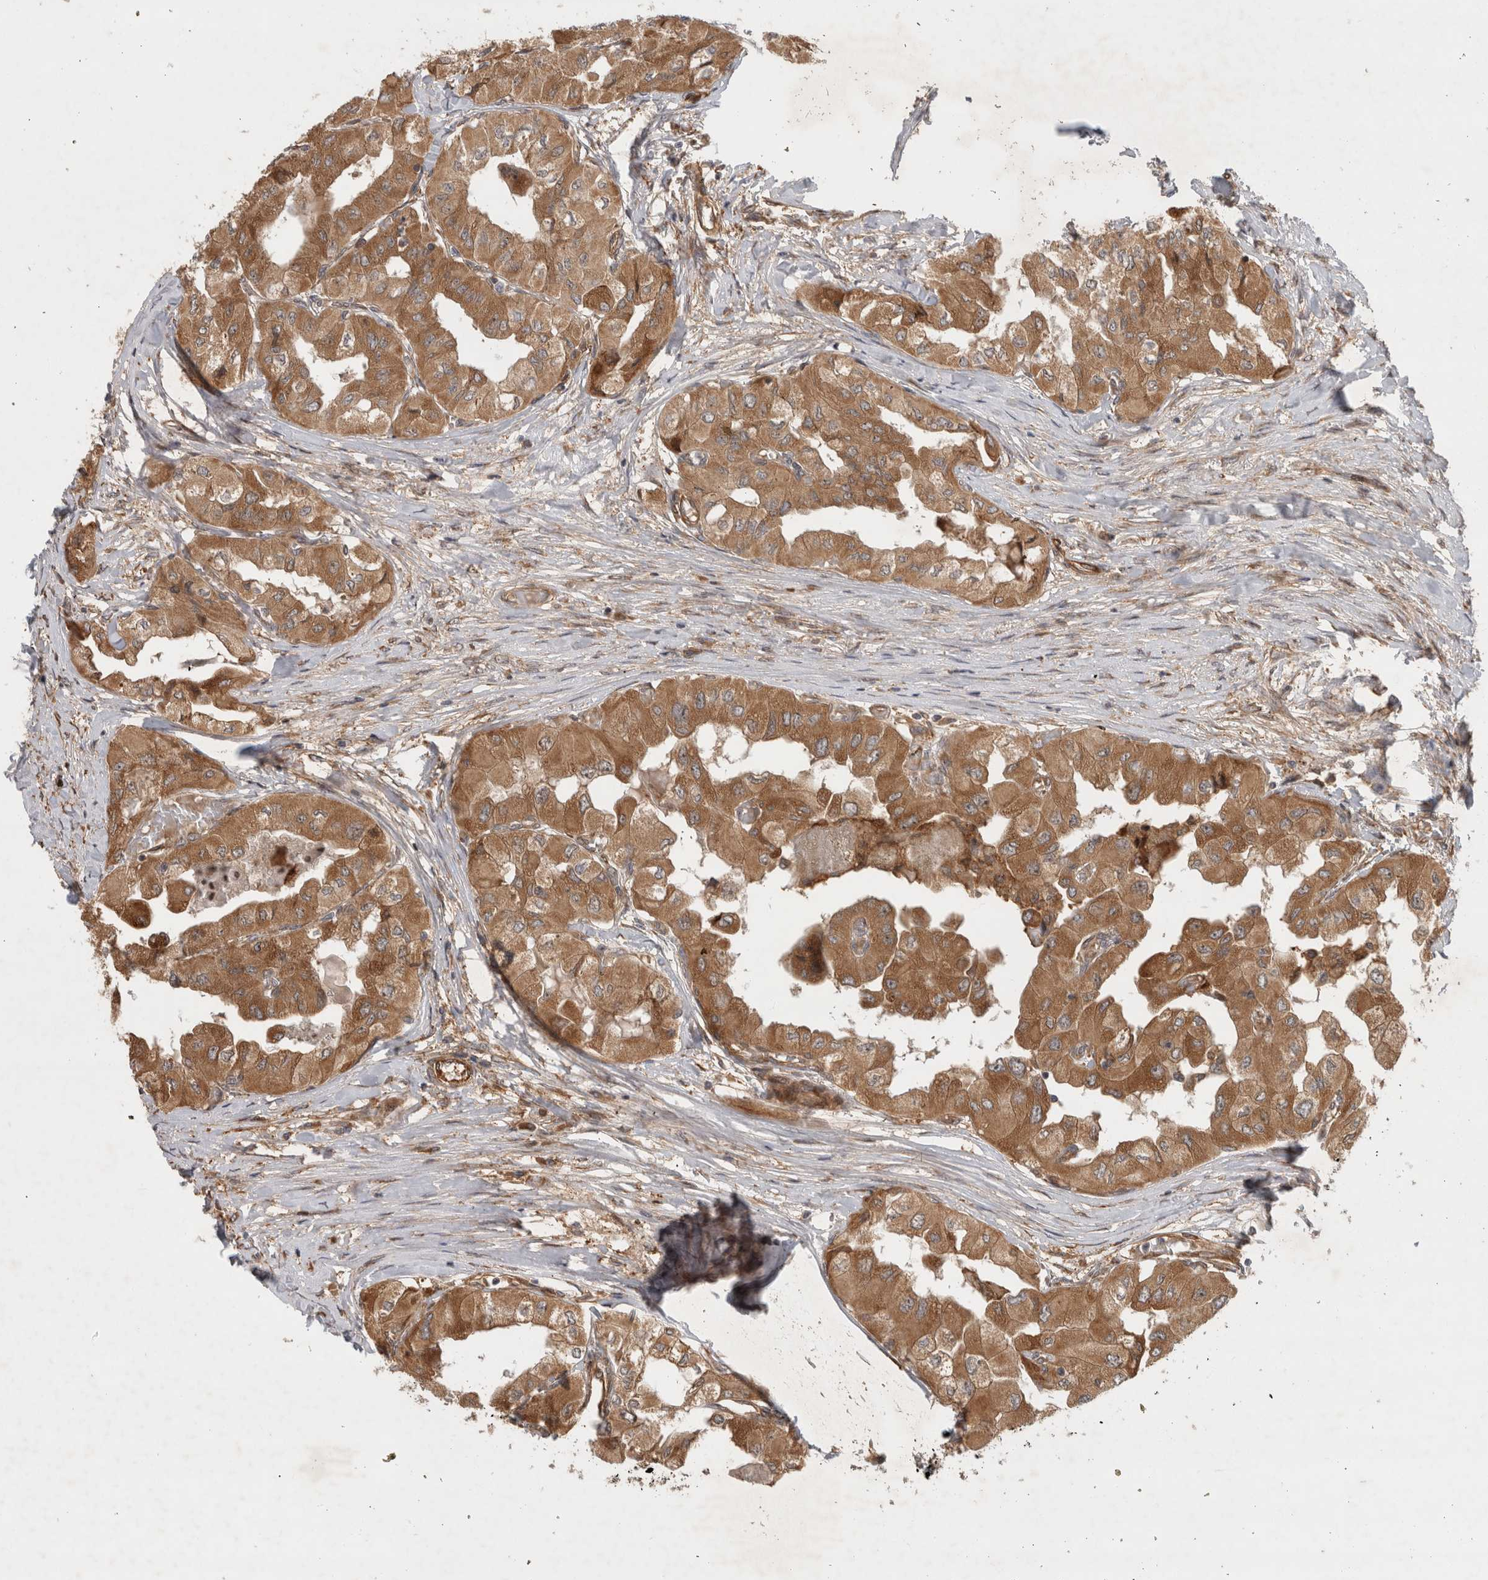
{"staining": {"intensity": "moderate", "quantity": ">75%", "location": "cytoplasmic/membranous"}, "tissue": "thyroid cancer", "cell_type": "Tumor cells", "image_type": "cancer", "snomed": [{"axis": "morphology", "description": "Papillary adenocarcinoma, NOS"}, {"axis": "topography", "description": "Thyroid gland"}], "caption": "DAB immunohistochemical staining of human thyroid cancer (papillary adenocarcinoma) displays moderate cytoplasmic/membranous protein staining in approximately >75% of tumor cells.", "gene": "TUBD1", "patient": {"sex": "female", "age": 59}}